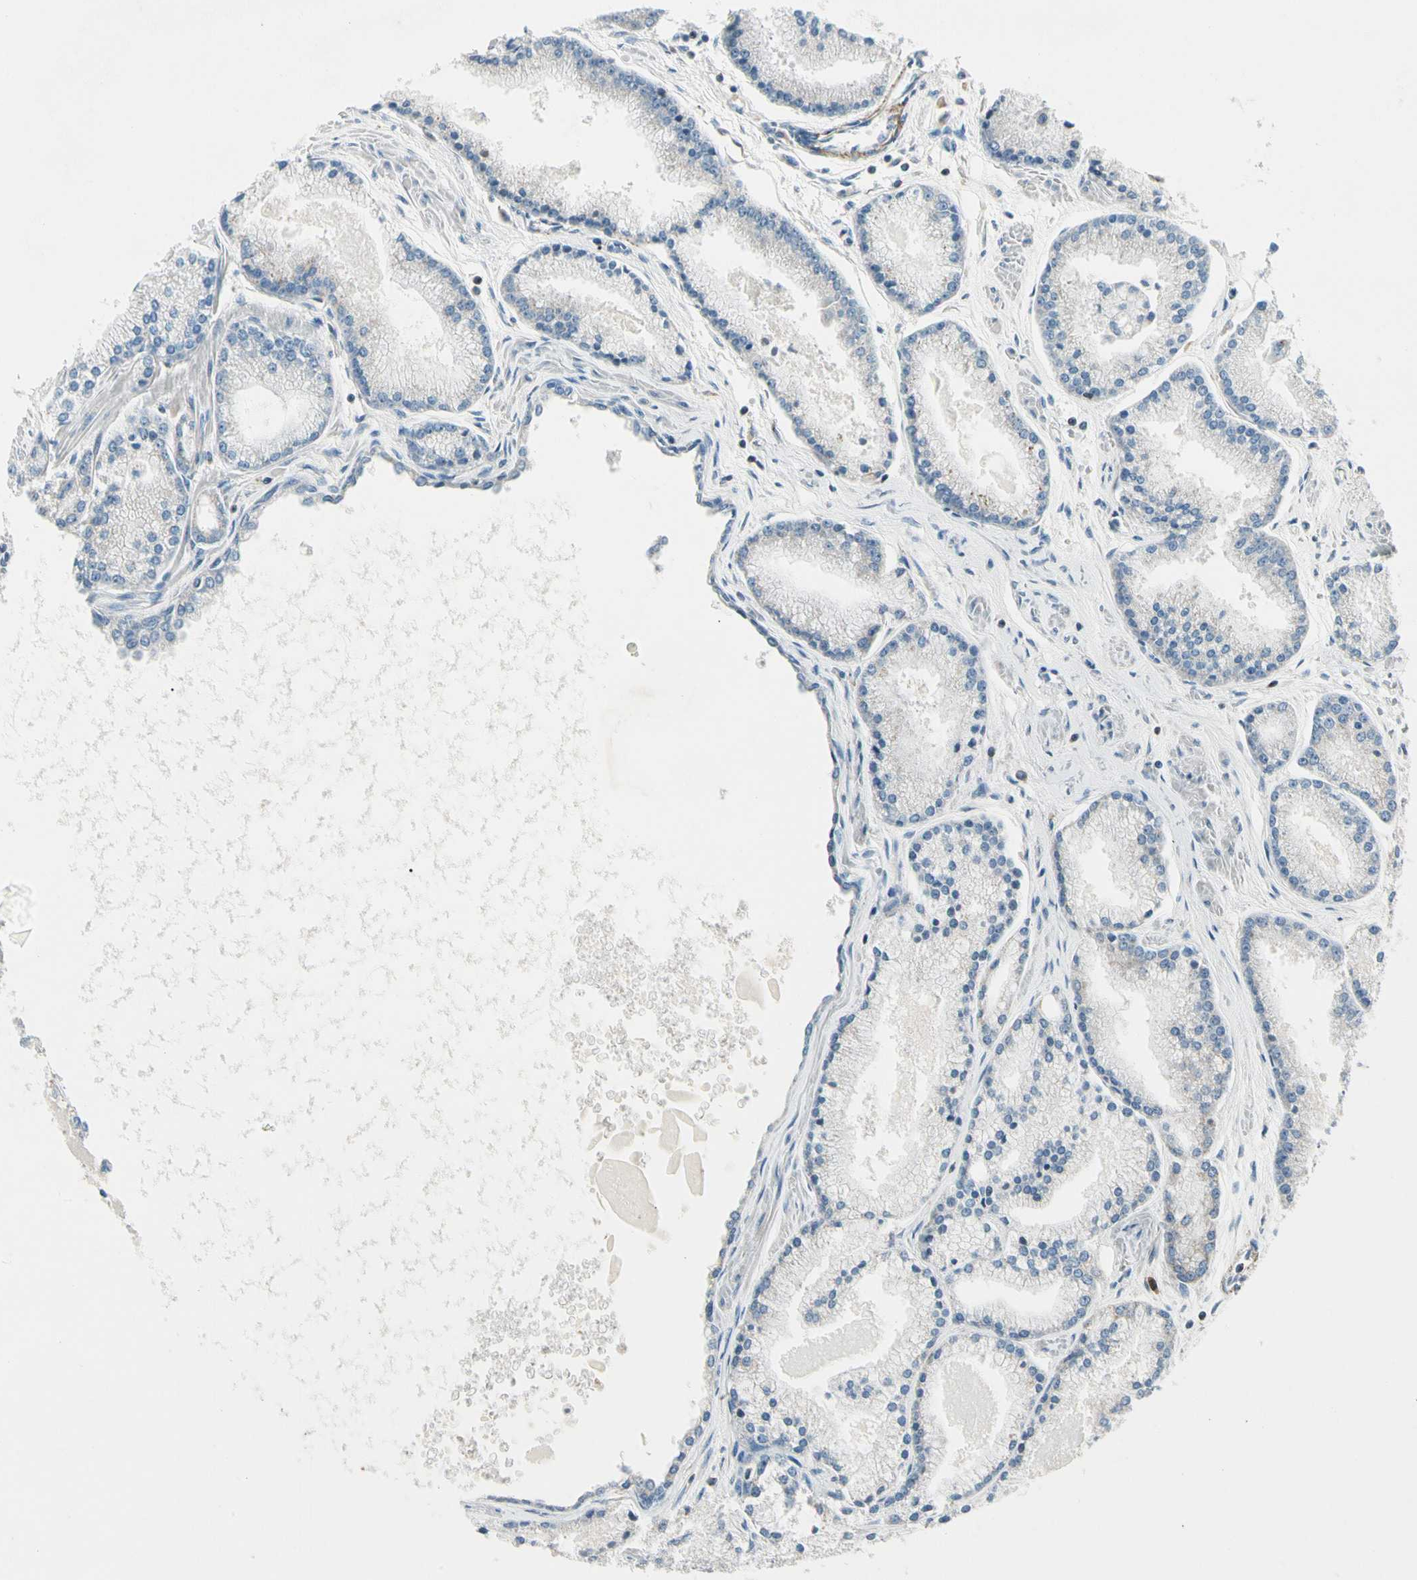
{"staining": {"intensity": "negative", "quantity": "none", "location": "none"}, "tissue": "prostate cancer", "cell_type": "Tumor cells", "image_type": "cancer", "snomed": [{"axis": "morphology", "description": "Adenocarcinoma, High grade"}, {"axis": "topography", "description": "Prostate"}], "caption": "Tumor cells show no significant protein staining in prostate cancer. (DAB (3,3'-diaminobenzidine) immunohistochemistry (IHC), high magnification).", "gene": "CDH6", "patient": {"sex": "male", "age": 61}}